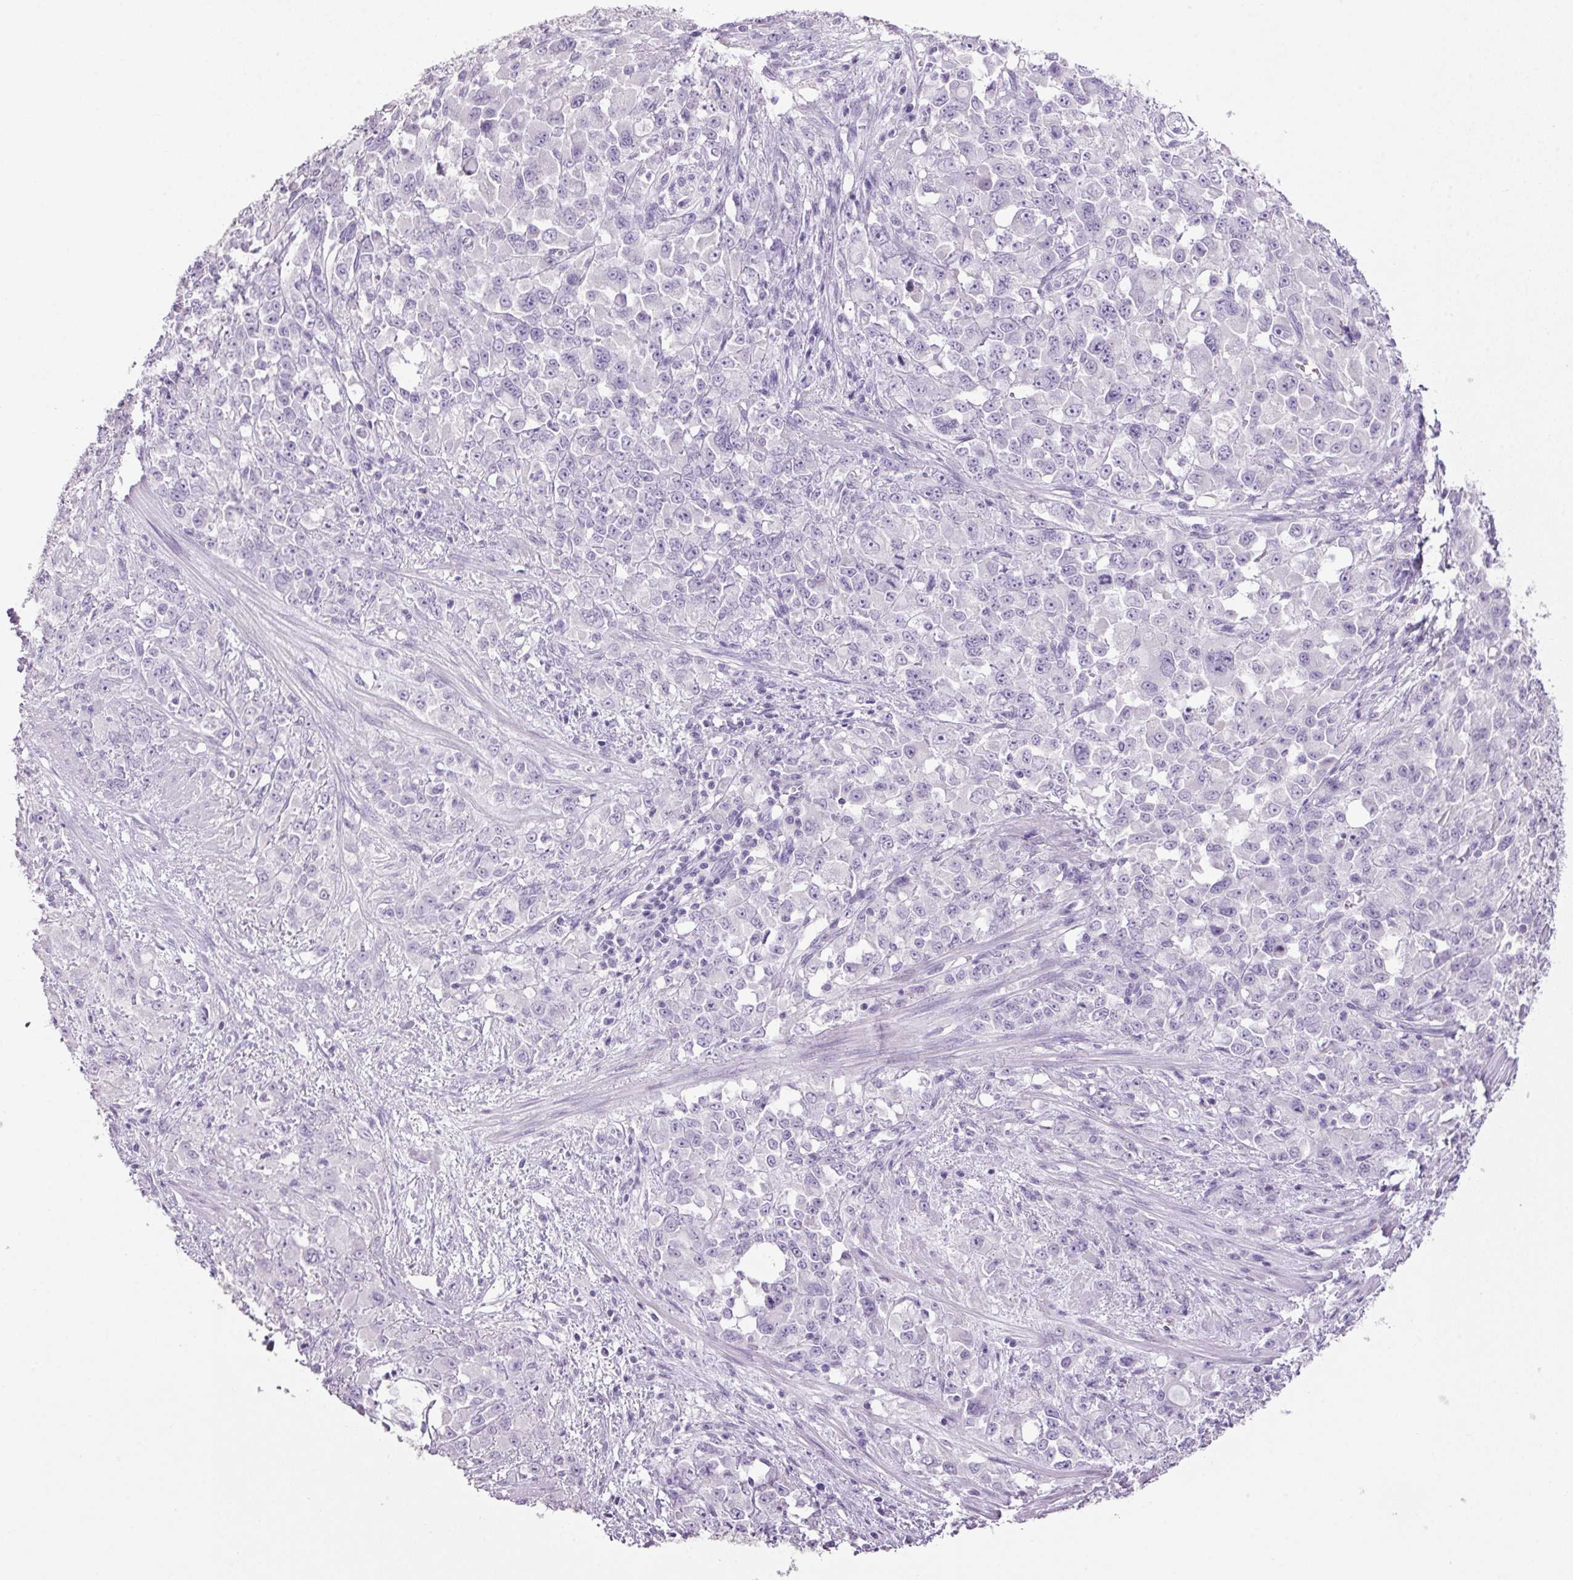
{"staining": {"intensity": "negative", "quantity": "none", "location": "none"}, "tissue": "stomach cancer", "cell_type": "Tumor cells", "image_type": "cancer", "snomed": [{"axis": "morphology", "description": "Adenocarcinoma, NOS"}, {"axis": "topography", "description": "Stomach"}], "caption": "High power microscopy histopathology image of an IHC micrograph of adenocarcinoma (stomach), revealing no significant expression in tumor cells. The staining is performed using DAB (3,3'-diaminobenzidine) brown chromogen with nuclei counter-stained in using hematoxylin.", "gene": "PPP1R1A", "patient": {"sex": "female", "age": 76}}